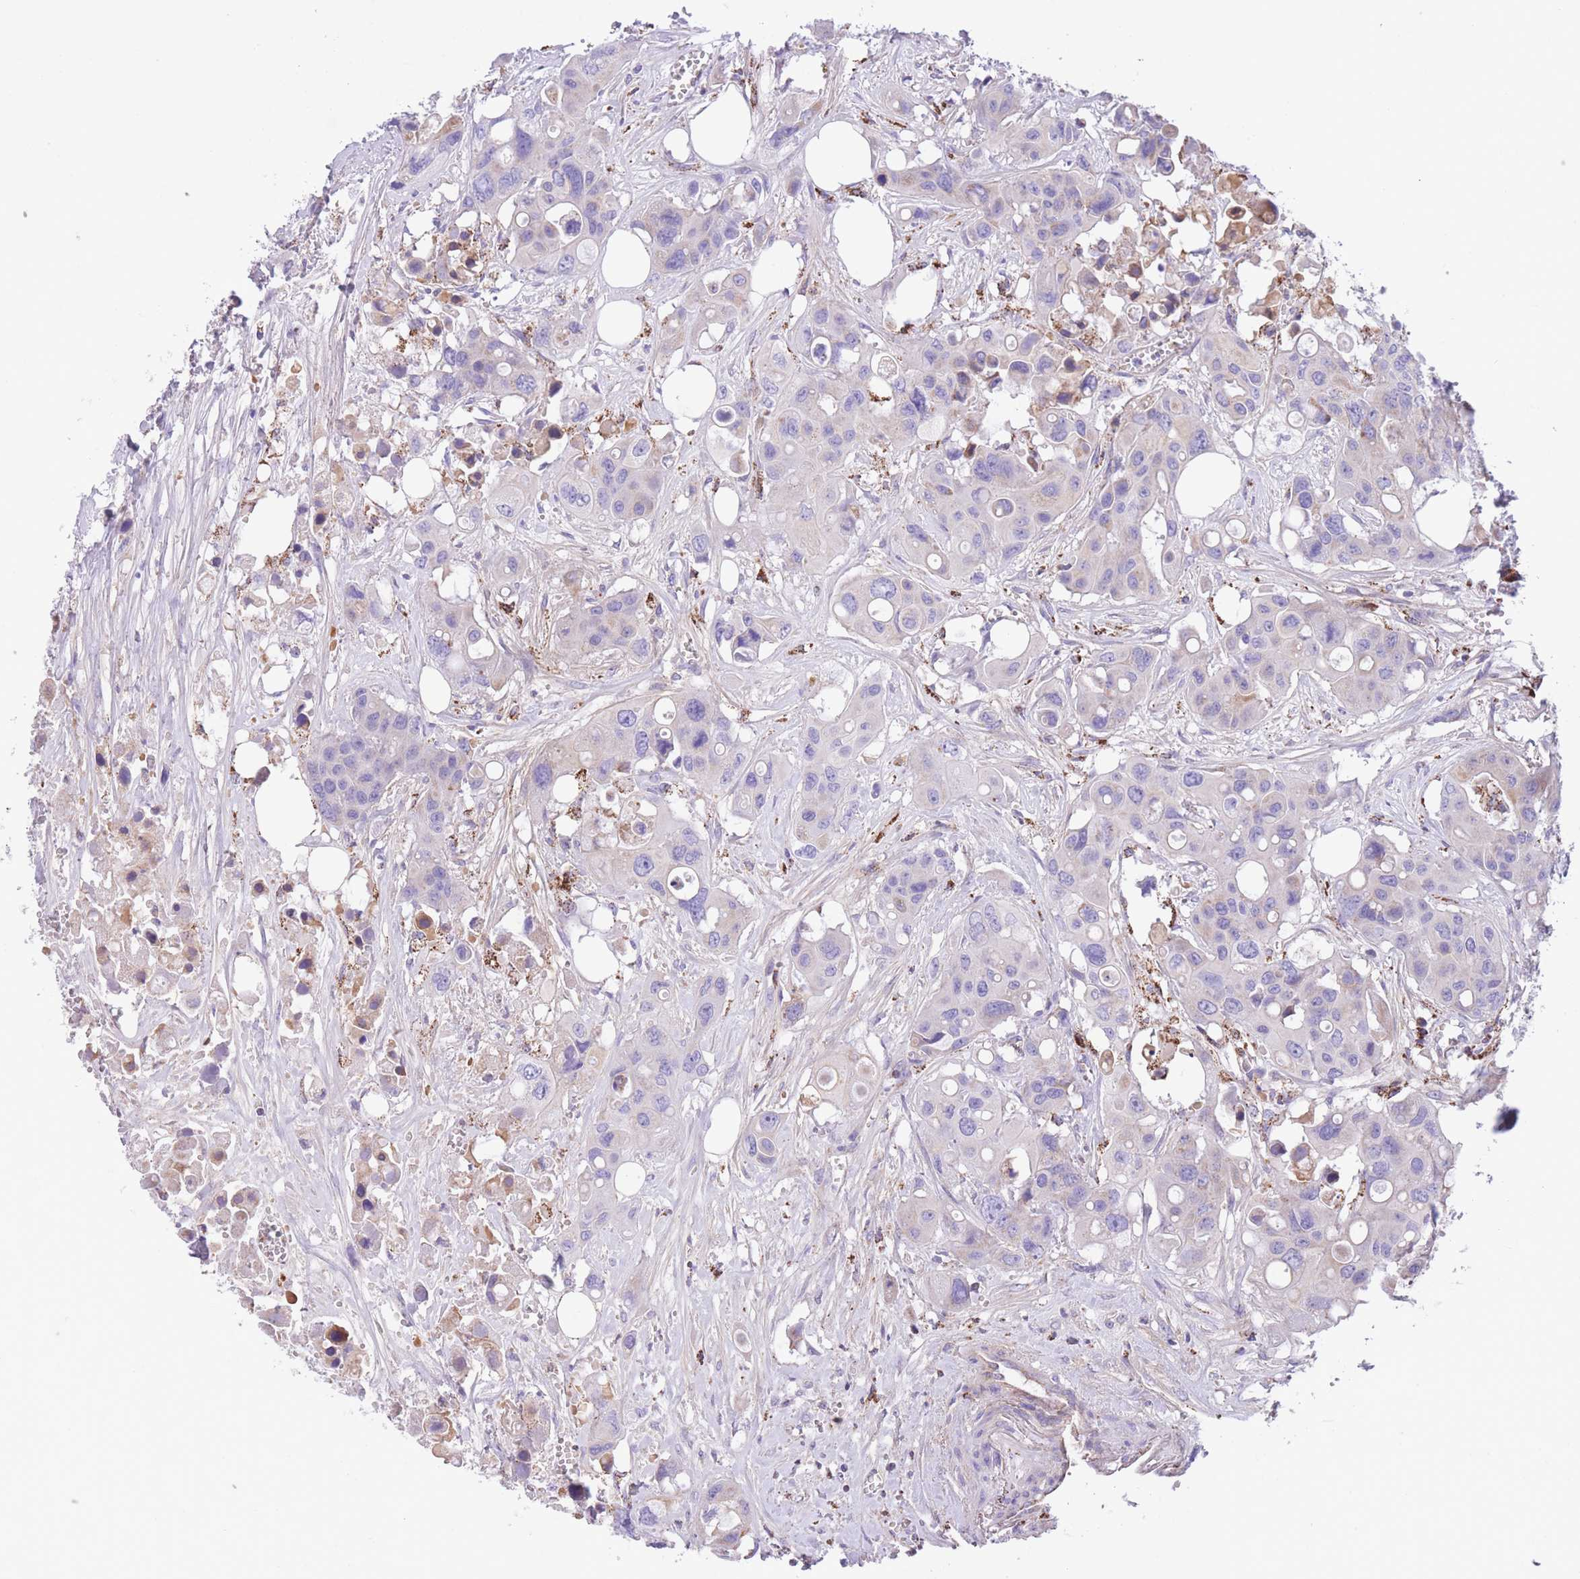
{"staining": {"intensity": "negative", "quantity": "none", "location": "none"}, "tissue": "colorectal cancer", "cell_type": "Tumor cells", "image_type": "cancer", "snomed": [{"axis": "morphology", "description": "Adenocarcinoma, NOS"}, {"axis": "topography", "description": "Colon"}], "caption": "DAB immunohistochemical staining of human colorectal cancer (adenocarcinoma) exhibits no significant expression in tumor cells.", "gene": "ST3GAL3", "patient": {"sex": "male", "age": 77}}